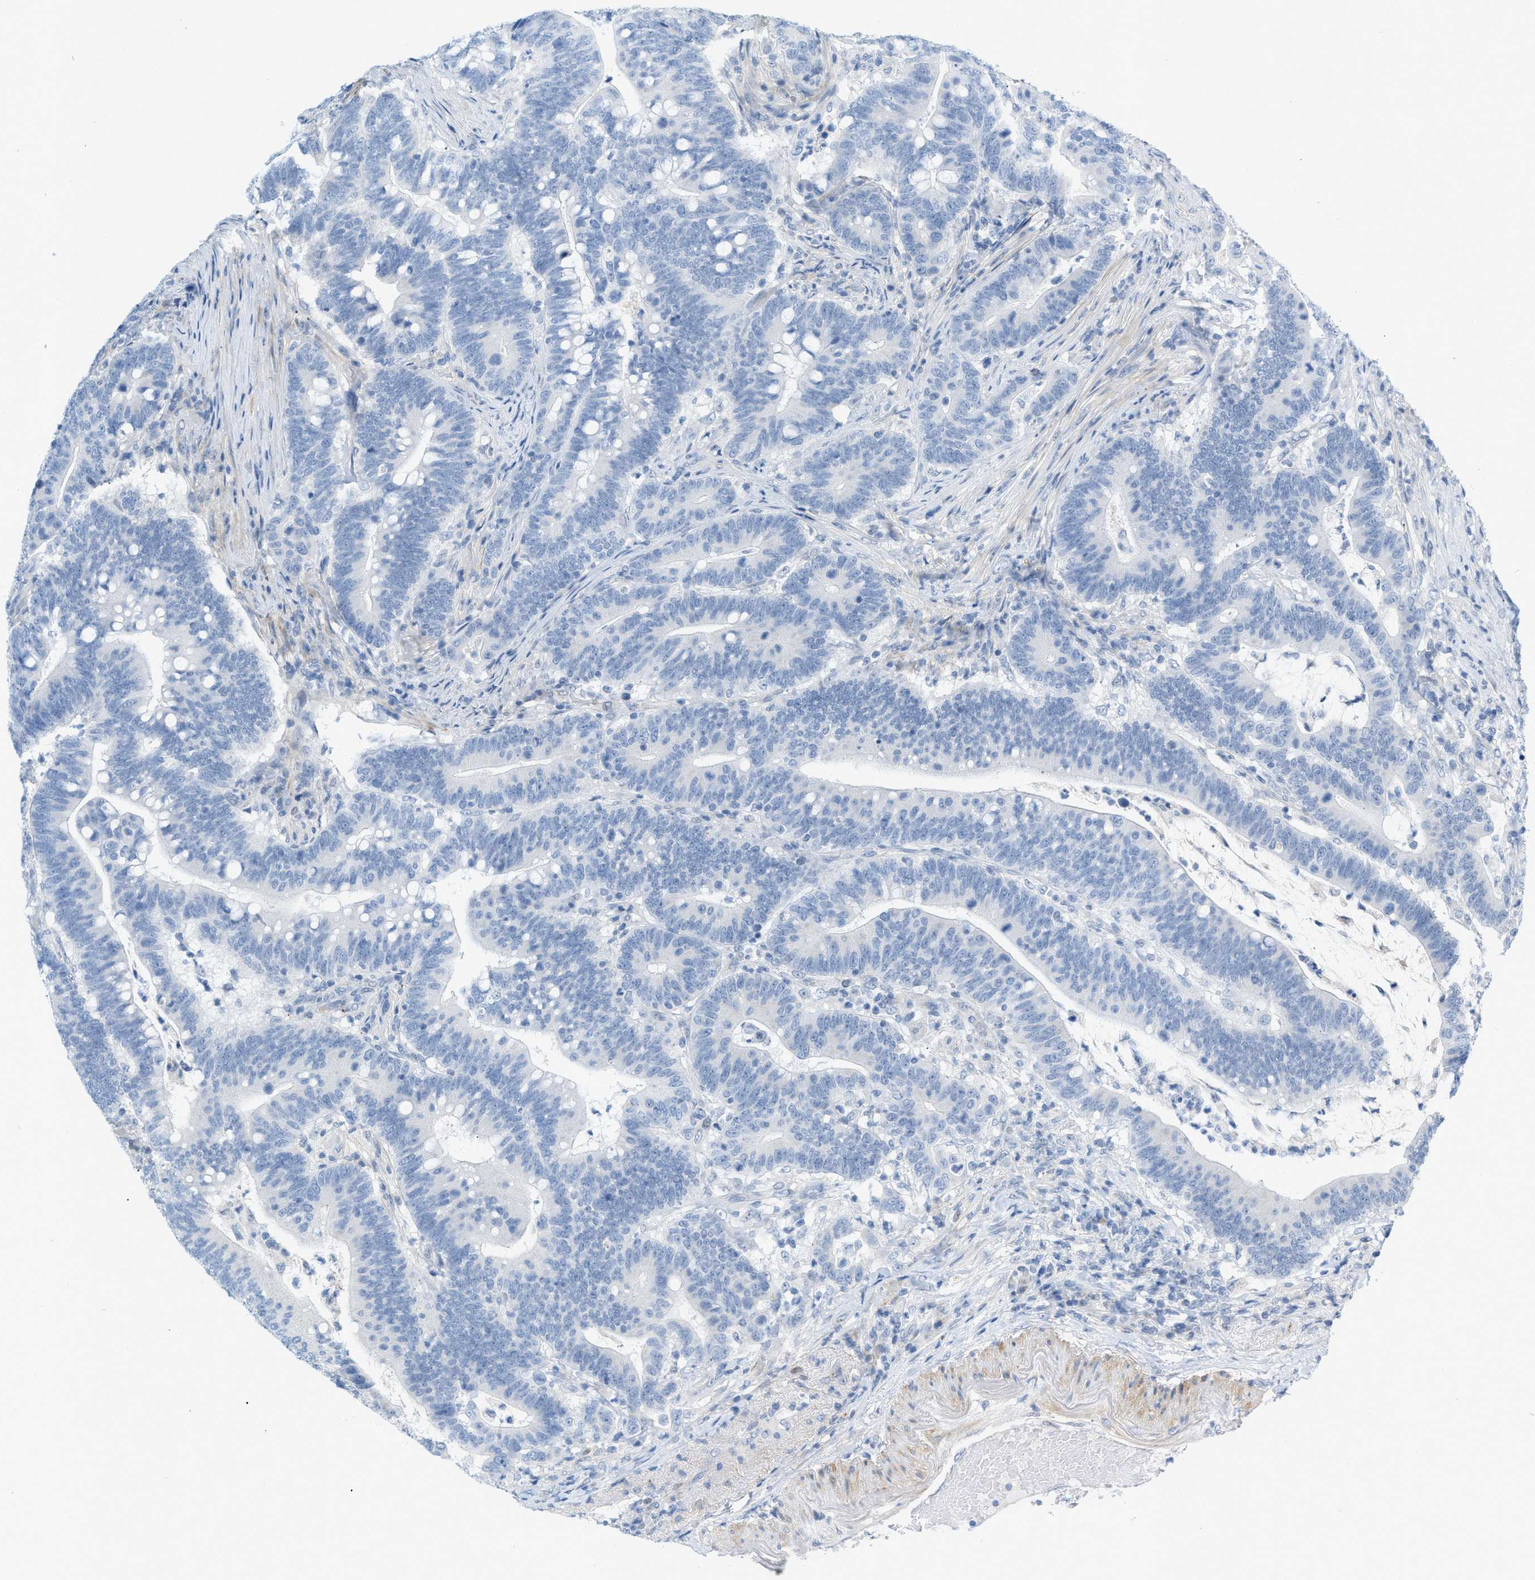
{"staining": {"intensity": "negative", "quantity": "none", "location": "none"}, "tissue": "colorectal cancer", "cell_type": "Tumor cells", "image_type": "cancer", "snomed": [{"axis": "morphology", "description": "Normal tissue, NOS"}, {"axis": "morphology", "description": "Adenocarcinoma, NOS"}, {"axis": "topography", "description": "Colon"}], "caption": "The micrograph displays no staining of tumor cells in colorectal cancer (adenocarcinoma).", "gene": "HLTF", "patient": {"sex": "female", "age": 66}}